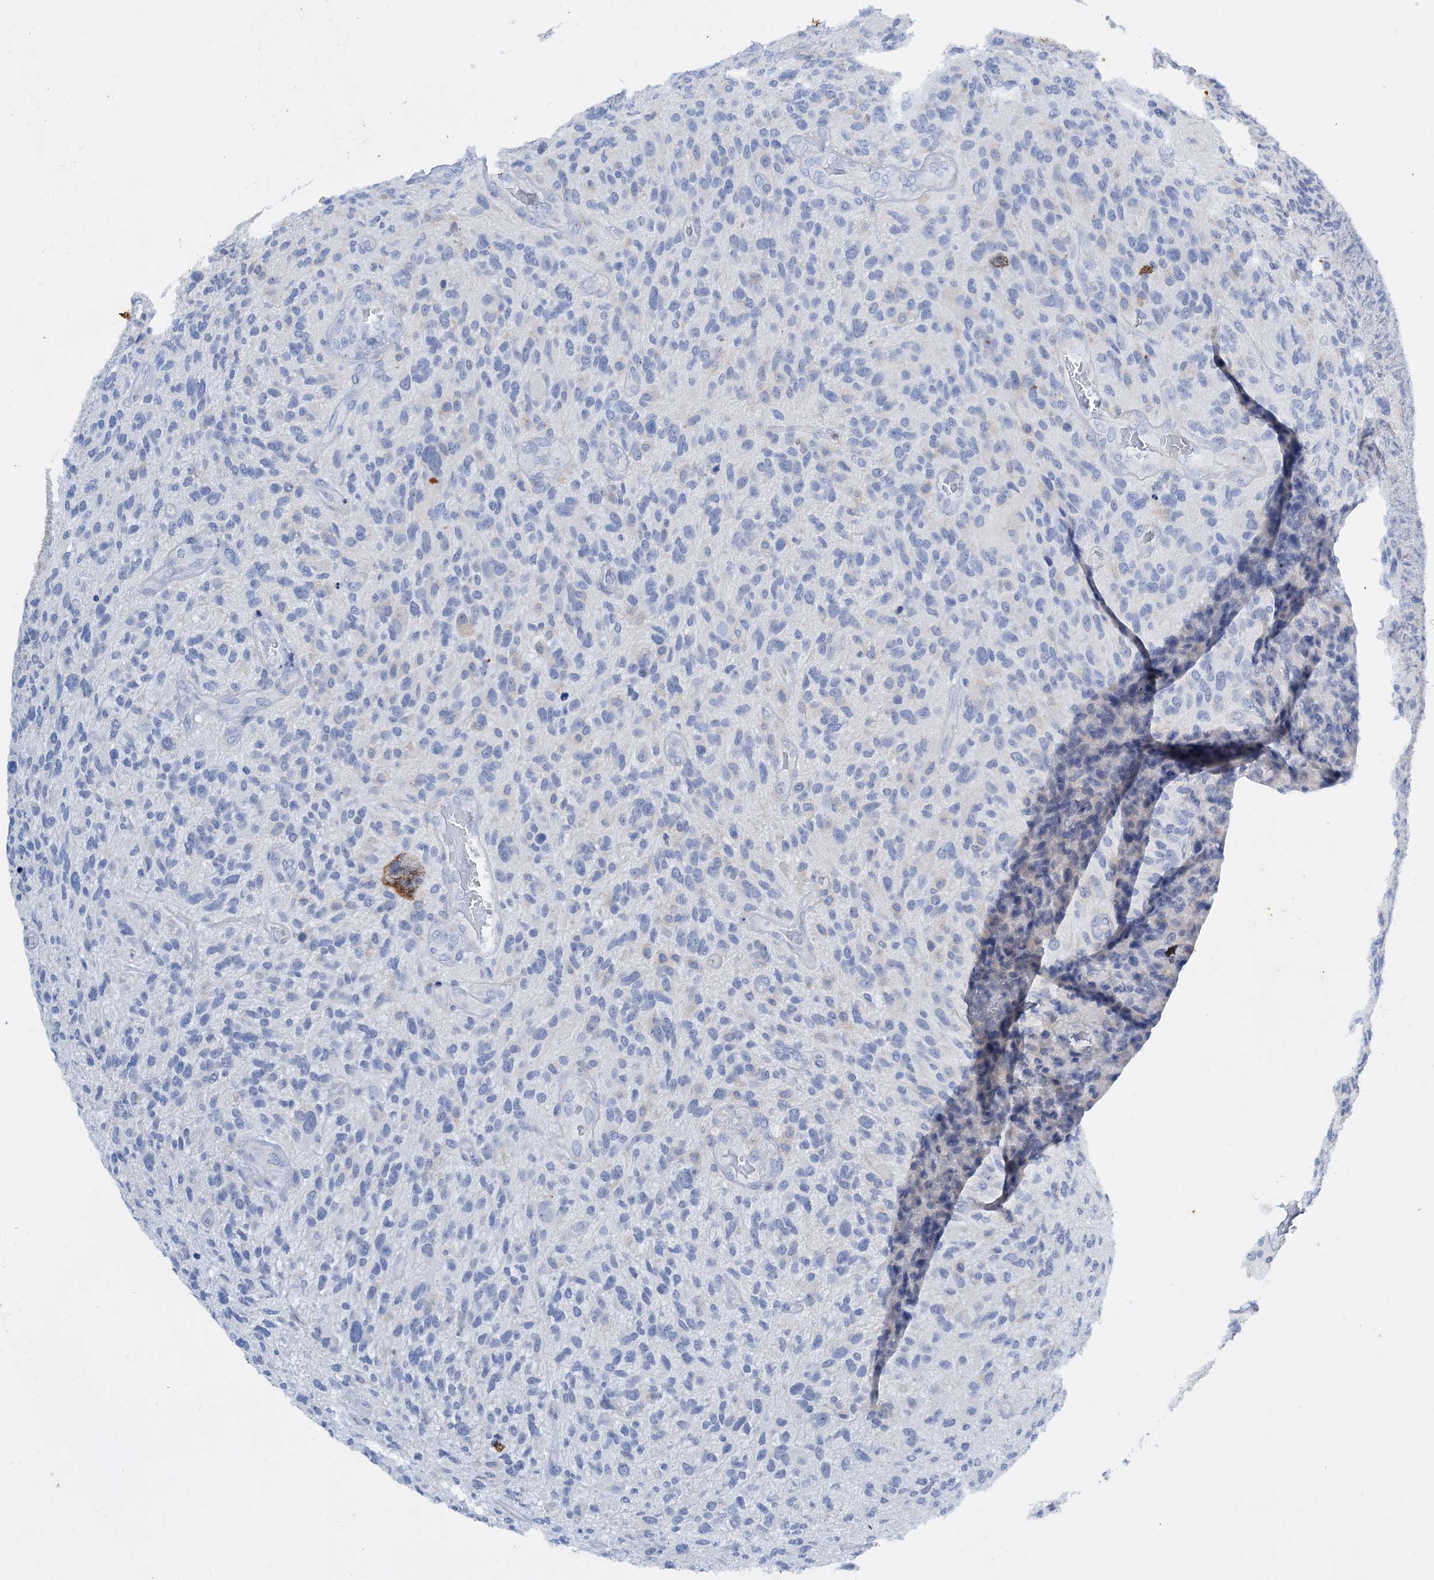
{"staining": {"intensity": "negative", "quantity": "none", "location": "none"}, "tissue": "glioma", "cell_type": "Tumor cells", "image_type": "cancer", "snomed": [{"axis": "morphology", "description": "Glioma, malignant, High grade"}, {"axis": "topography", "description": "Brain"}], "caption": "Tumor cells show no significant protein expression in glioma.", "gene": "FAAP20", "patient": {"sex": "male", "age": 47}}